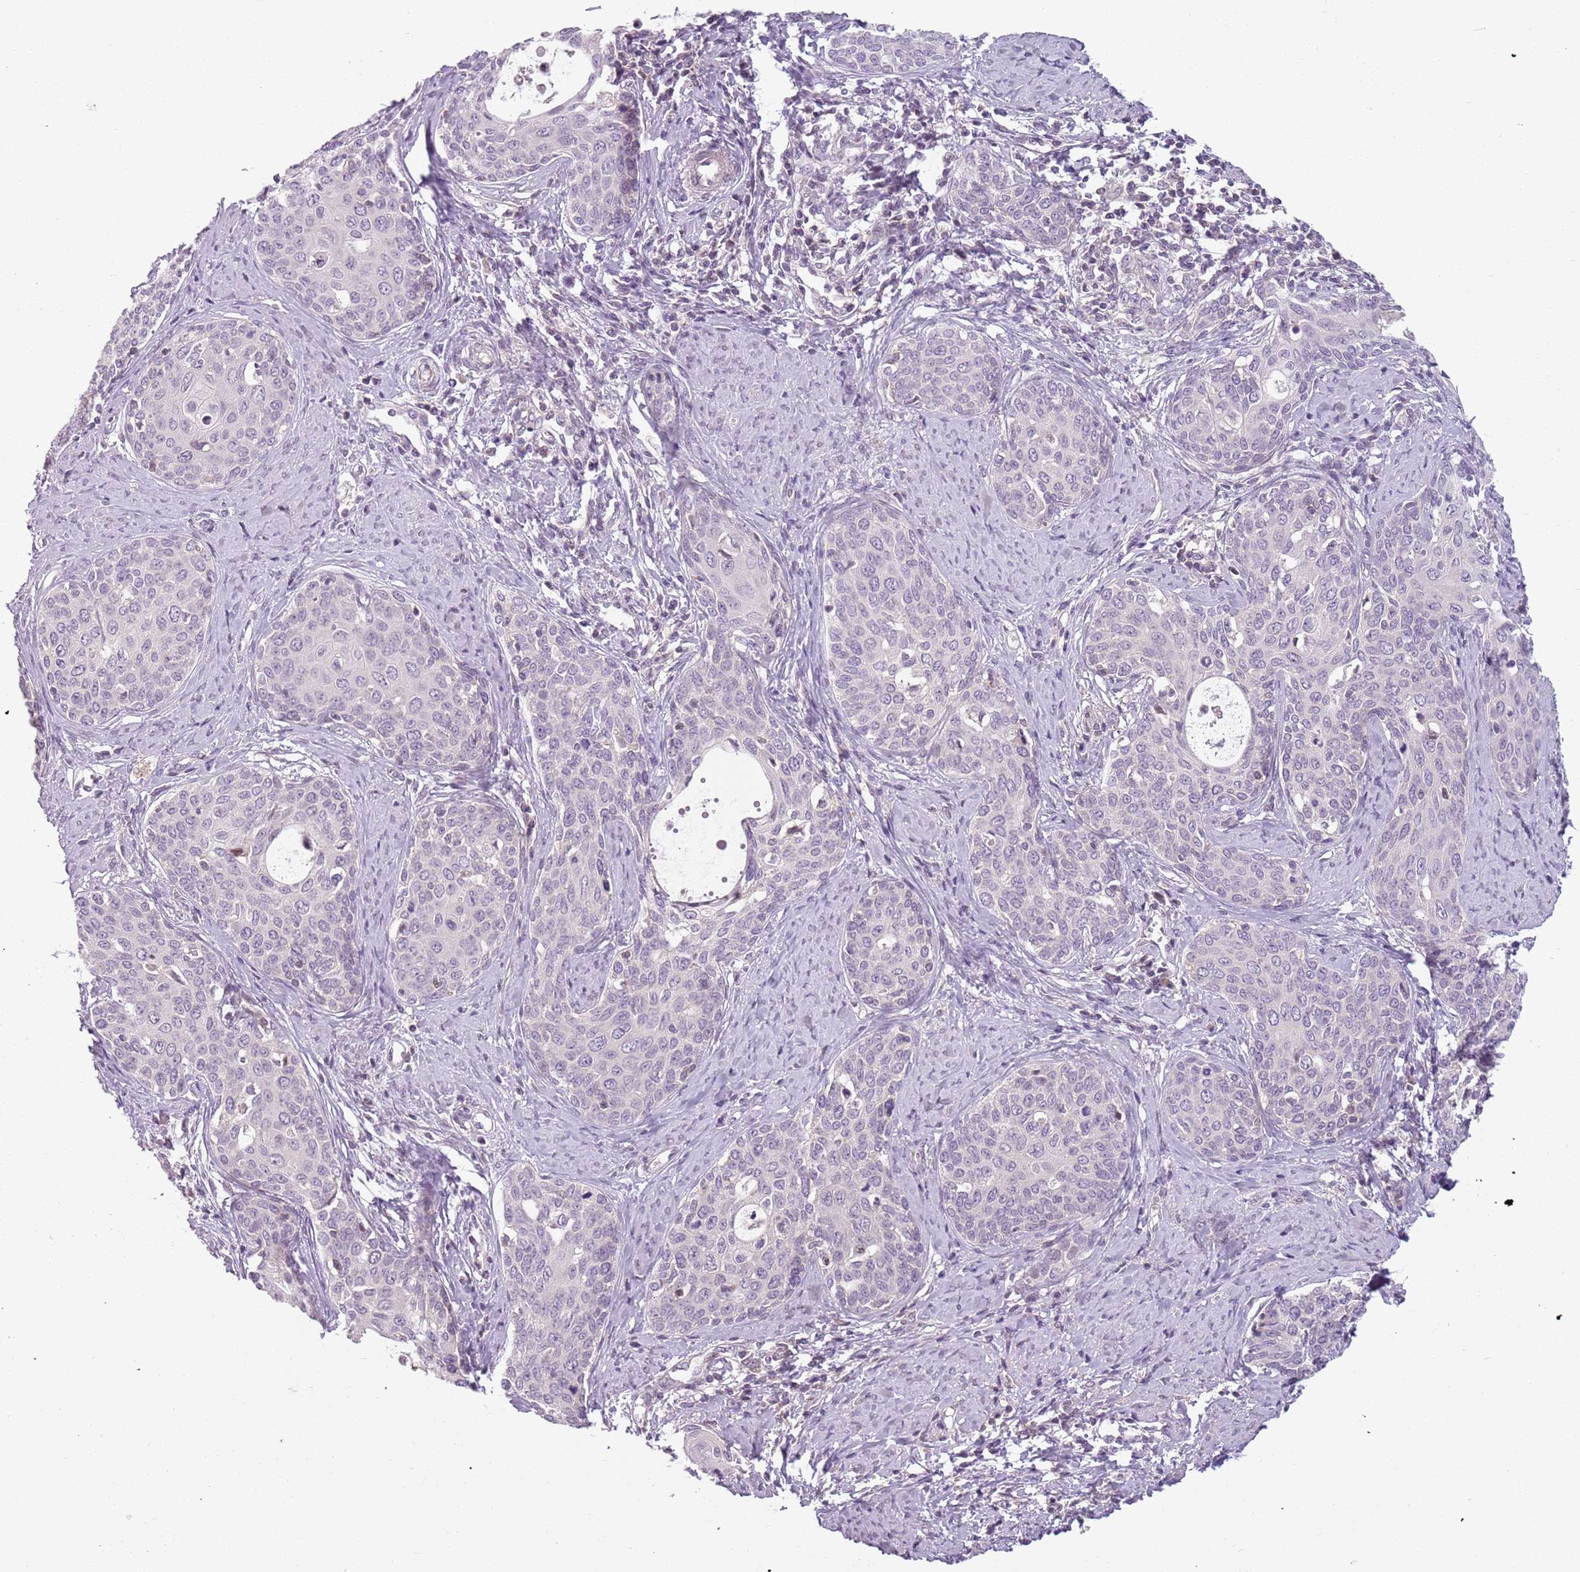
{"staining": {"intensity": "negative", "quantity": "none", "location": "none"}, "tissue": "cervical cancer", "cell_type": "Tumor cells", "image_type": "cancer", "snomed": [{"axis": "morphology", "description": "Squamous cell carcinoma, NOS"}, {"axis": "topography", "description": "Cervix"}], "caption": "Immunohistochemistry (IHC) histopathology image of cervical squamous cell carcinoma stained for a protein (brown), which demonstrates no staining in tumor cells.", "gene": "DEFB116", "patient": {"sex": "female", "age": 52}}